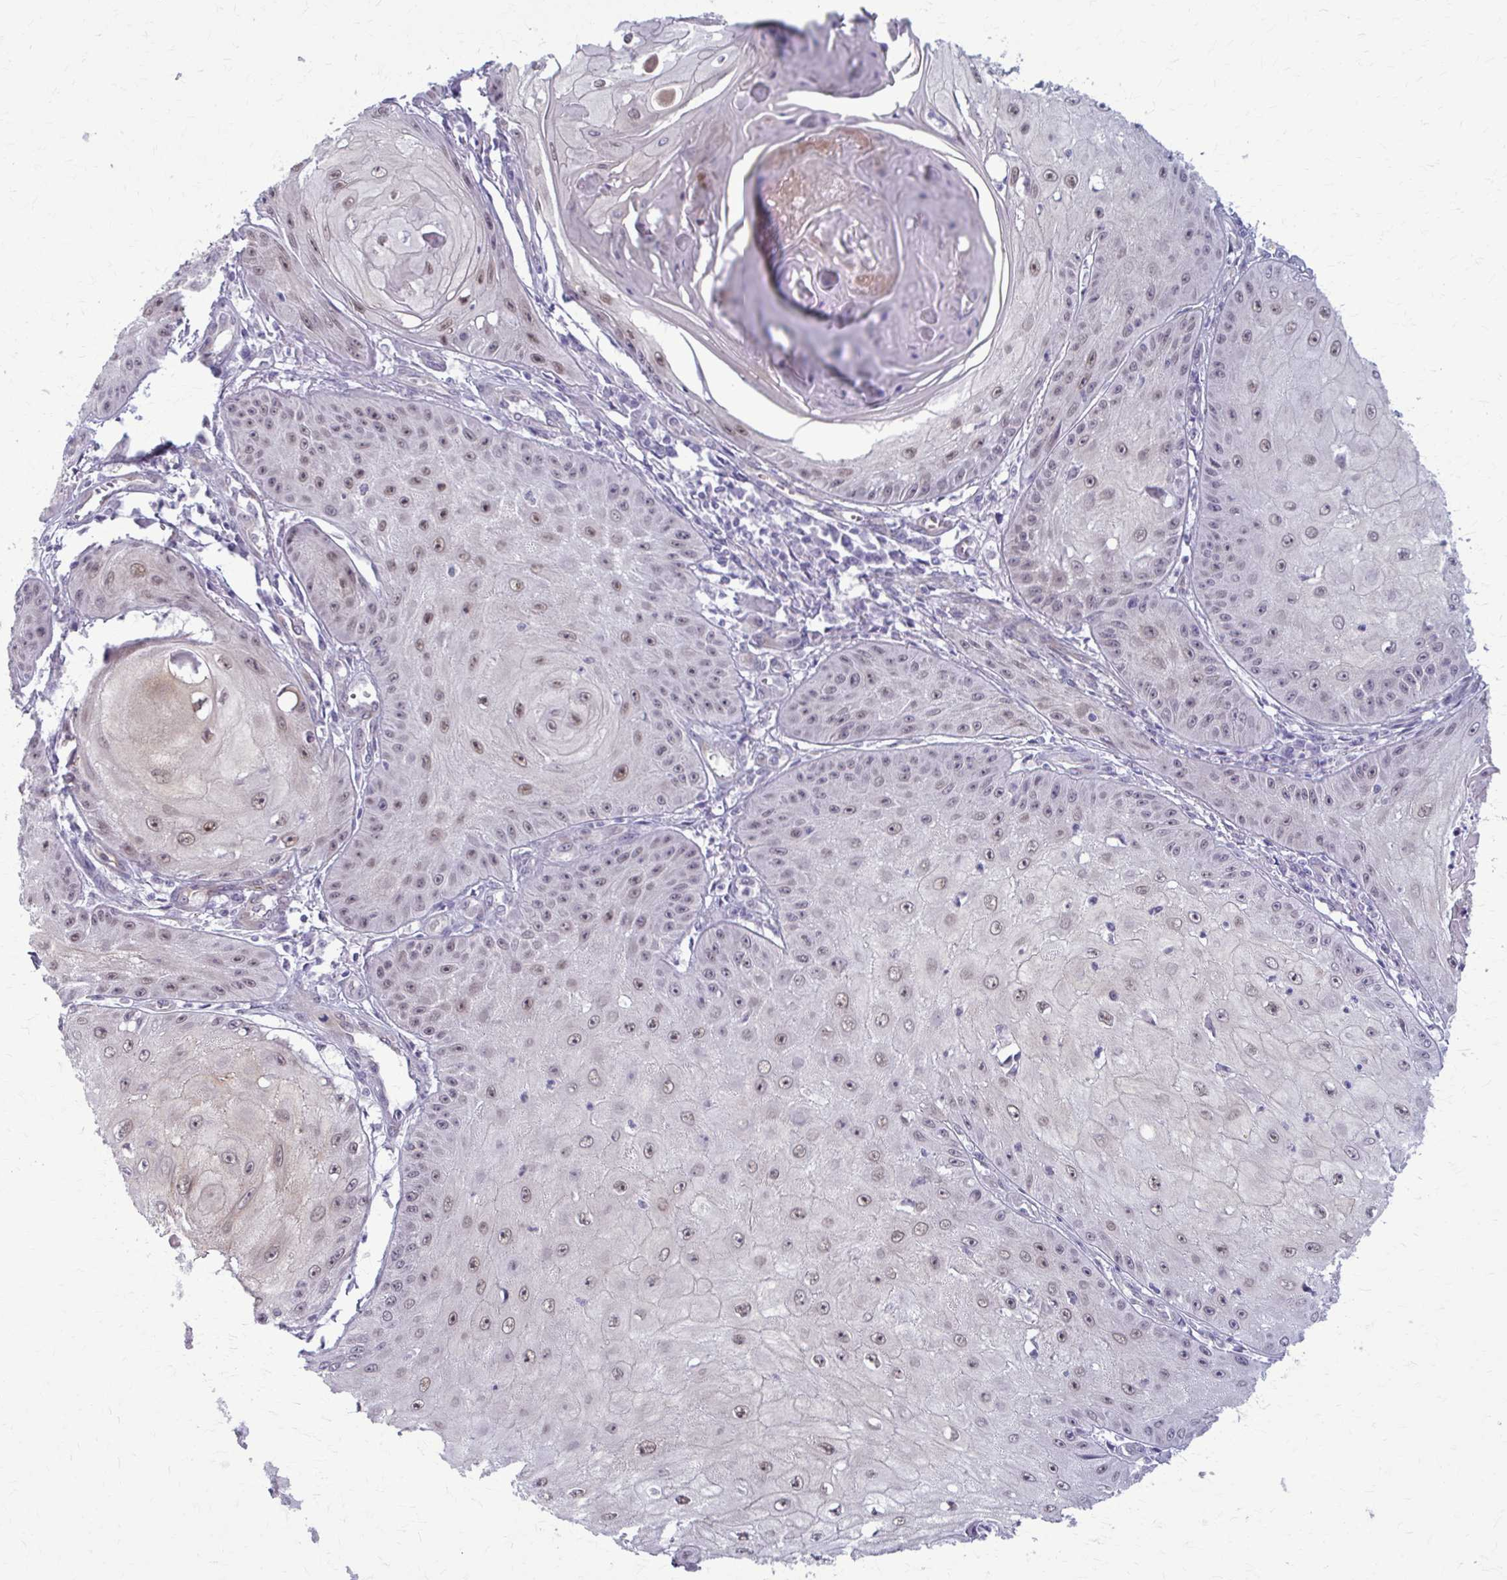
{"staining": {"intensity": "weak", "quantity": "25%-75%", "location": "nuclear"}, "tissue": "skin cancer", "cell_type": "Tumor cells", "image_type": "cancer", "snomed": [{"axis": "morphology", "description": "Squamous cell carcinoma, NOS"}, {"axis": "topography", "description": "Skin"}], "caption": "Immunohistochemistry photomicrograph of neoplastic tissue: skin cancer (squamous cell carcinoma) stained using immunohistochemistry reveals low levels of weak protein expression localized specifically in the nuclear of tumor cells, appearing as a nuclear brown color.", "gene": "NUMBL", "patient": {"sex": "male", "age": 70}}